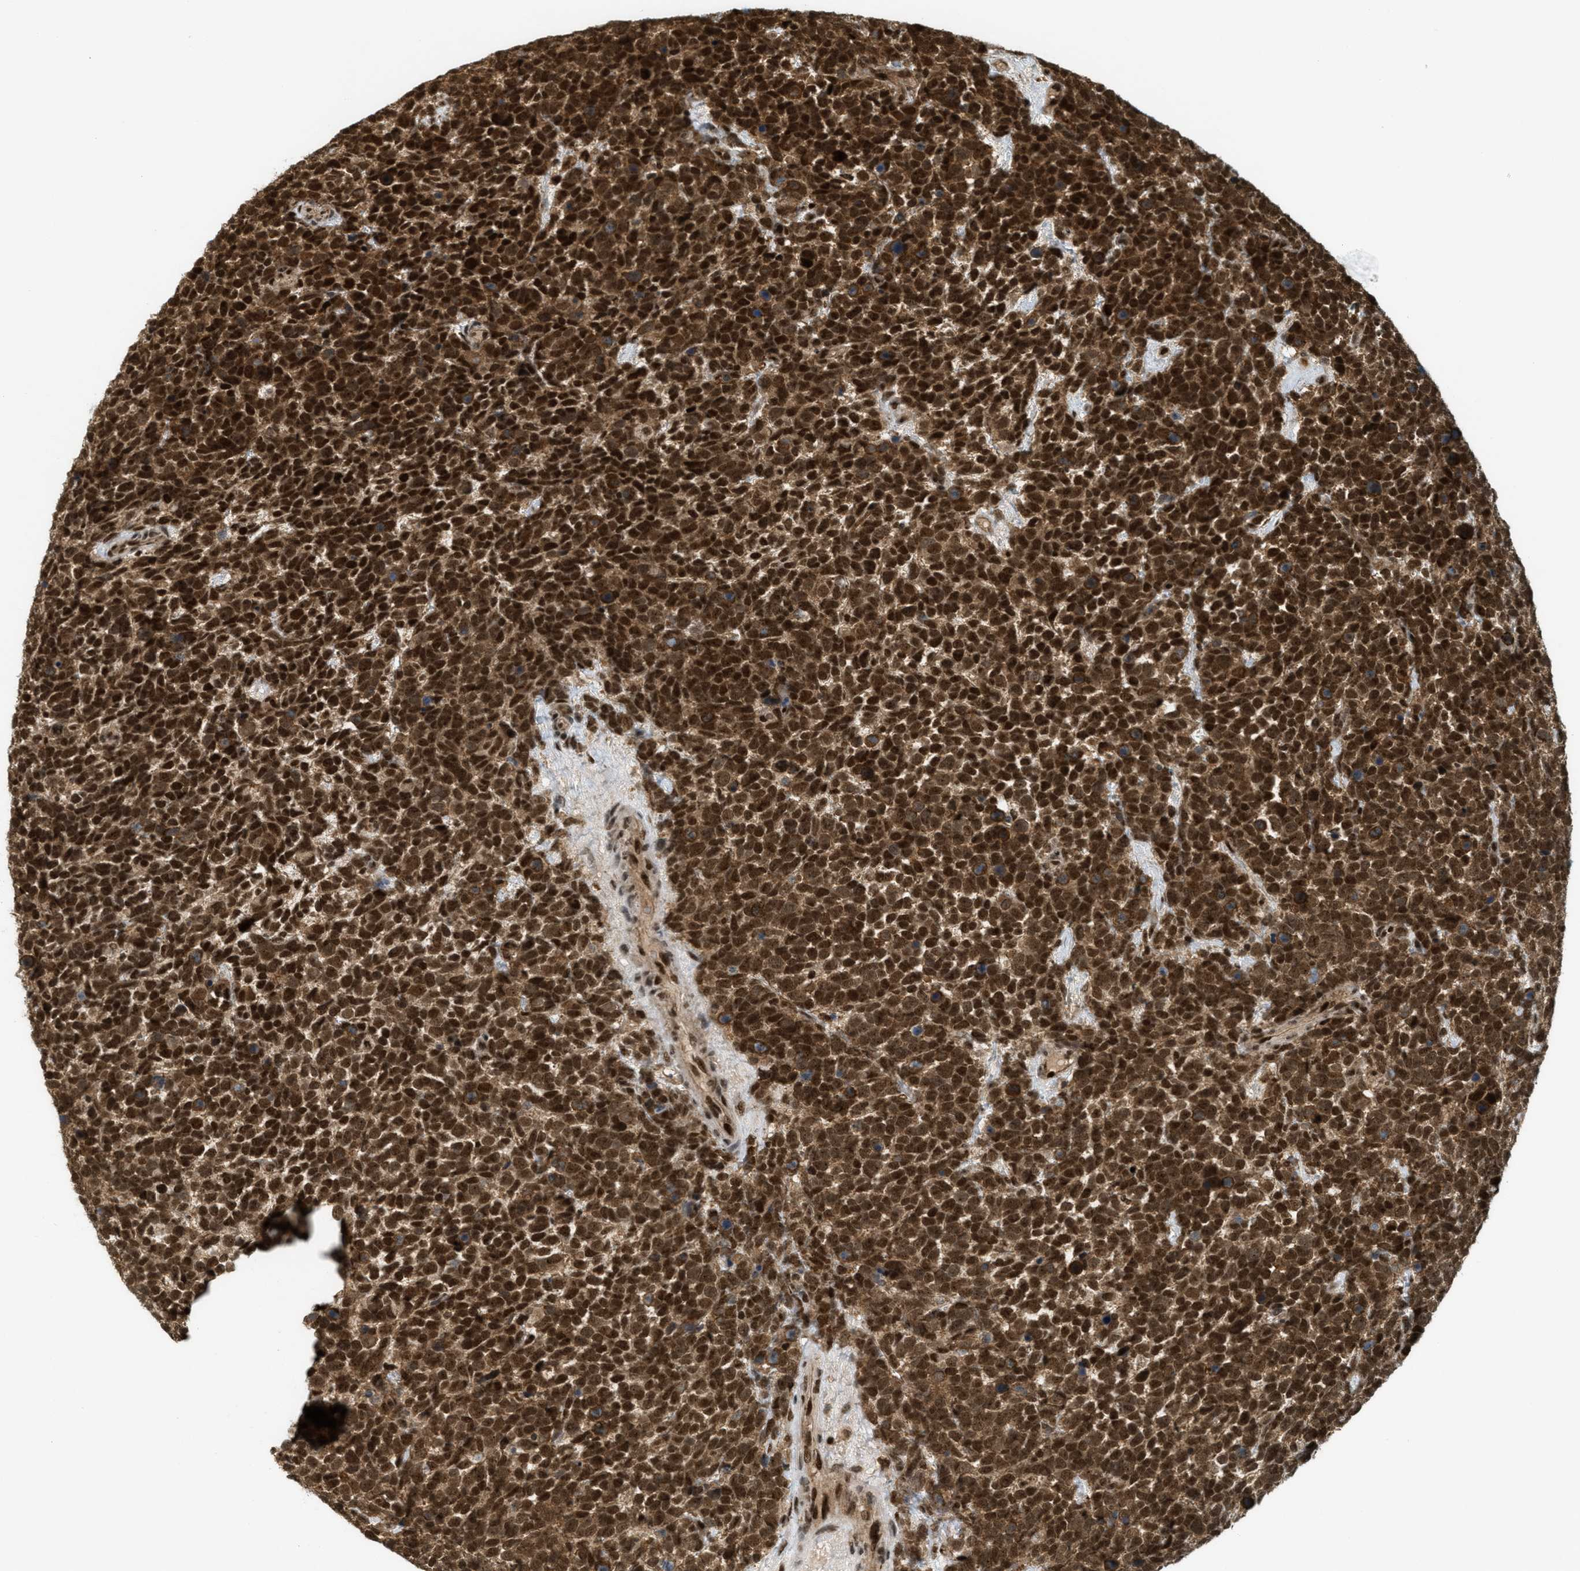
{"staining": {"intensity": "strong", "quantity": ">75%", "location": "cytoplasmic/membranous,nuclear"}, "tissue": "urothelial cancer", "cell_type": "Tumor cells", "image_type": "cancer", "snomed": [{"axis": "morphology", "description": "Urothelial carcinoma, High grade"}, {"axis": "topography", "description": "Urinary bladder"}], "caption": "High-magnification brightfield microscopy of urothelial cancer stained with DAB (3,3'-diaminobenzidine) (brown) and counterstained with hematoxylin (blue). tumor cells exhibit strong cytoplasmic/membranous and nuclear staining is present in approximately>75% of cells.", "gene": "TLK1", "patient": {"sex": "female", "age": 82}}